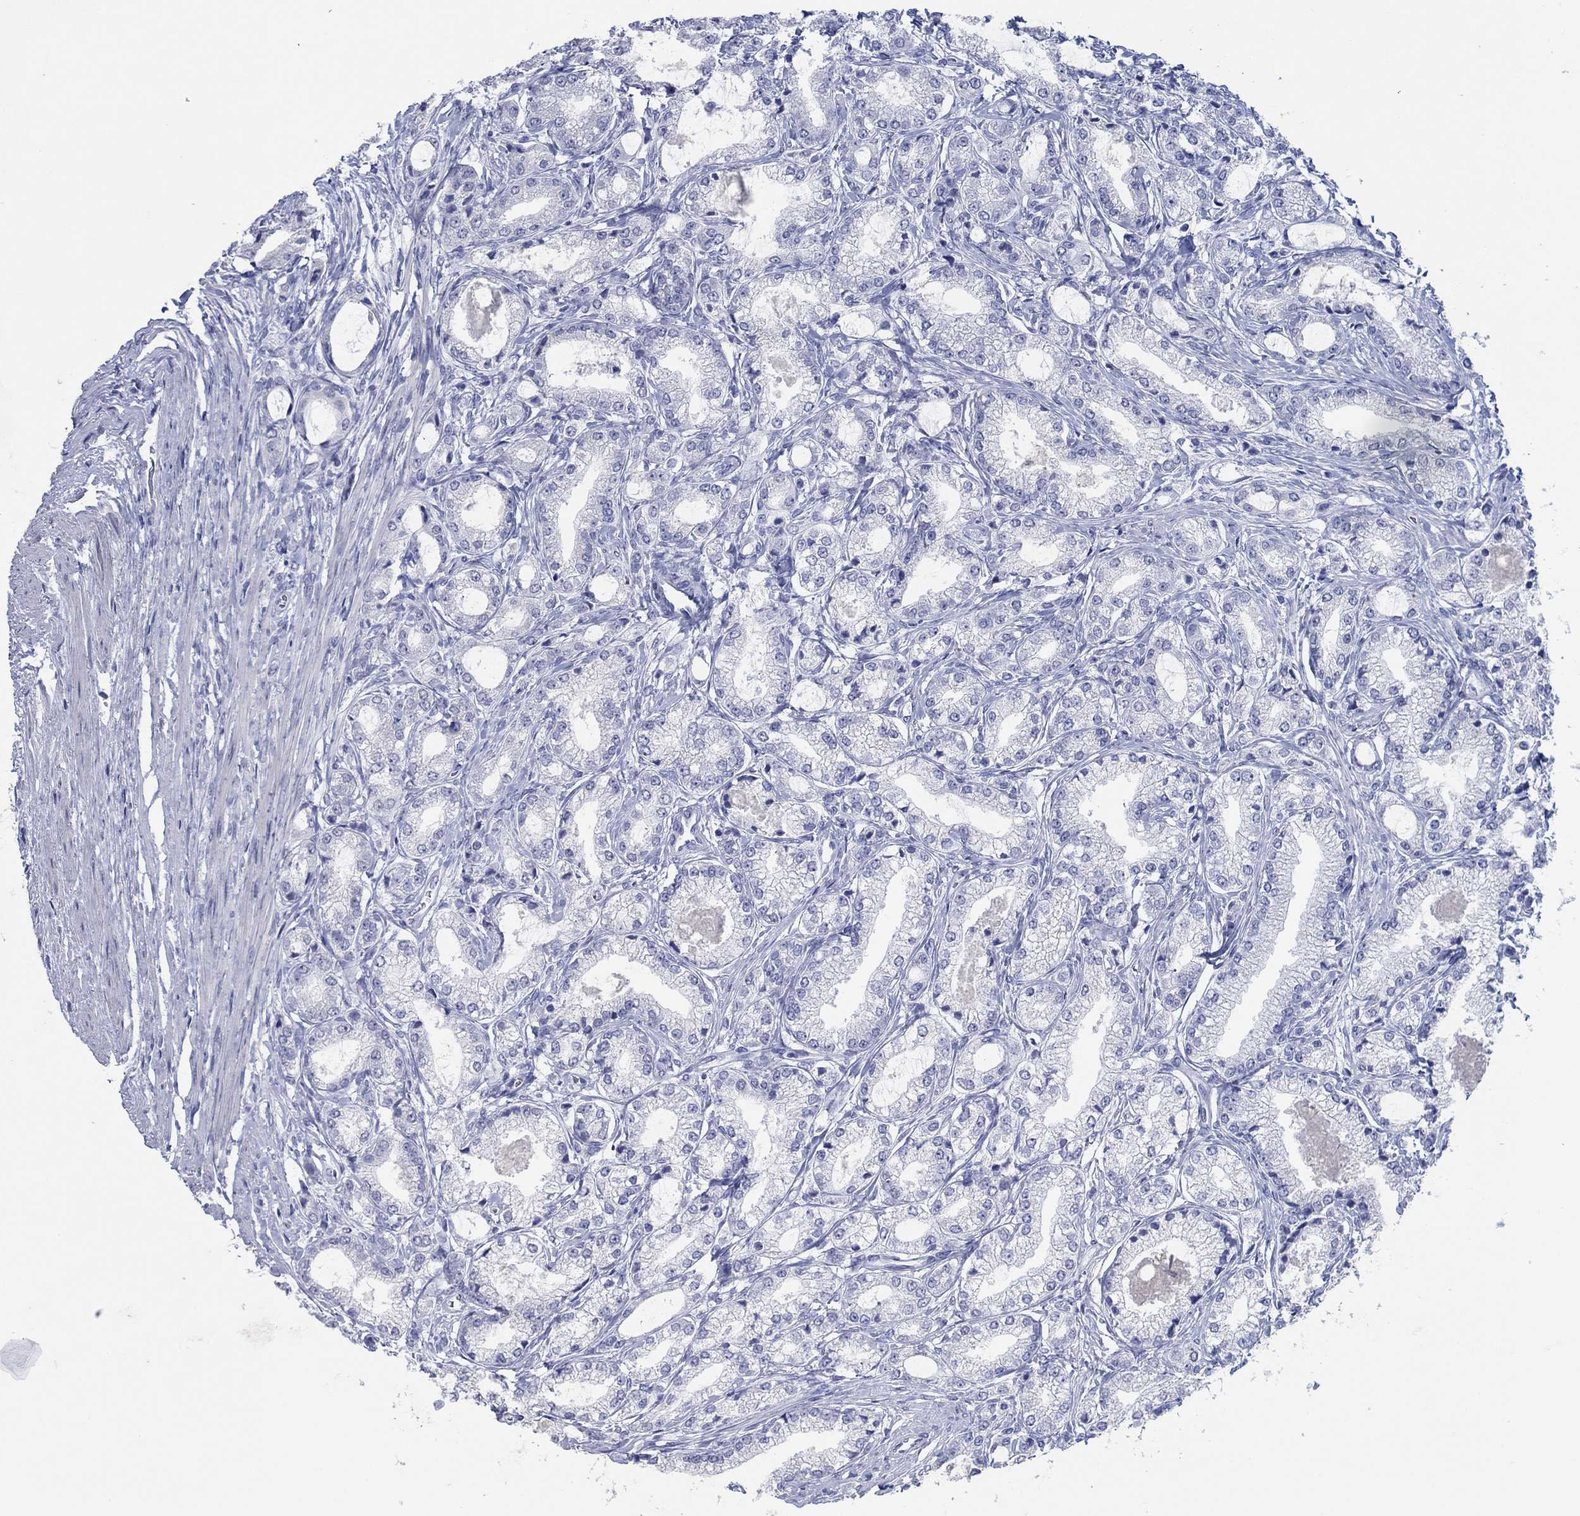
{"staining": {"intensity": "negative", "quantity": "none", "location": "none"}, "tissue": "prostate cancer", "cell_type": "Tumor cells", "image_type": "cancer", "snomed": [{"axis": "morphology", "description": "Adenocarcinoma, NOS"}, {"axis": "topography", "description": "Prostate and seminal vesicle, NOS"}, {"axis": "topography", "description": "Prostate"}], "caption": "Protein analysis of prostate cancer shows no significant staining in tumor cells.", "gene": "POU5F1", "patient": {"sex": "male", "age": 62}}